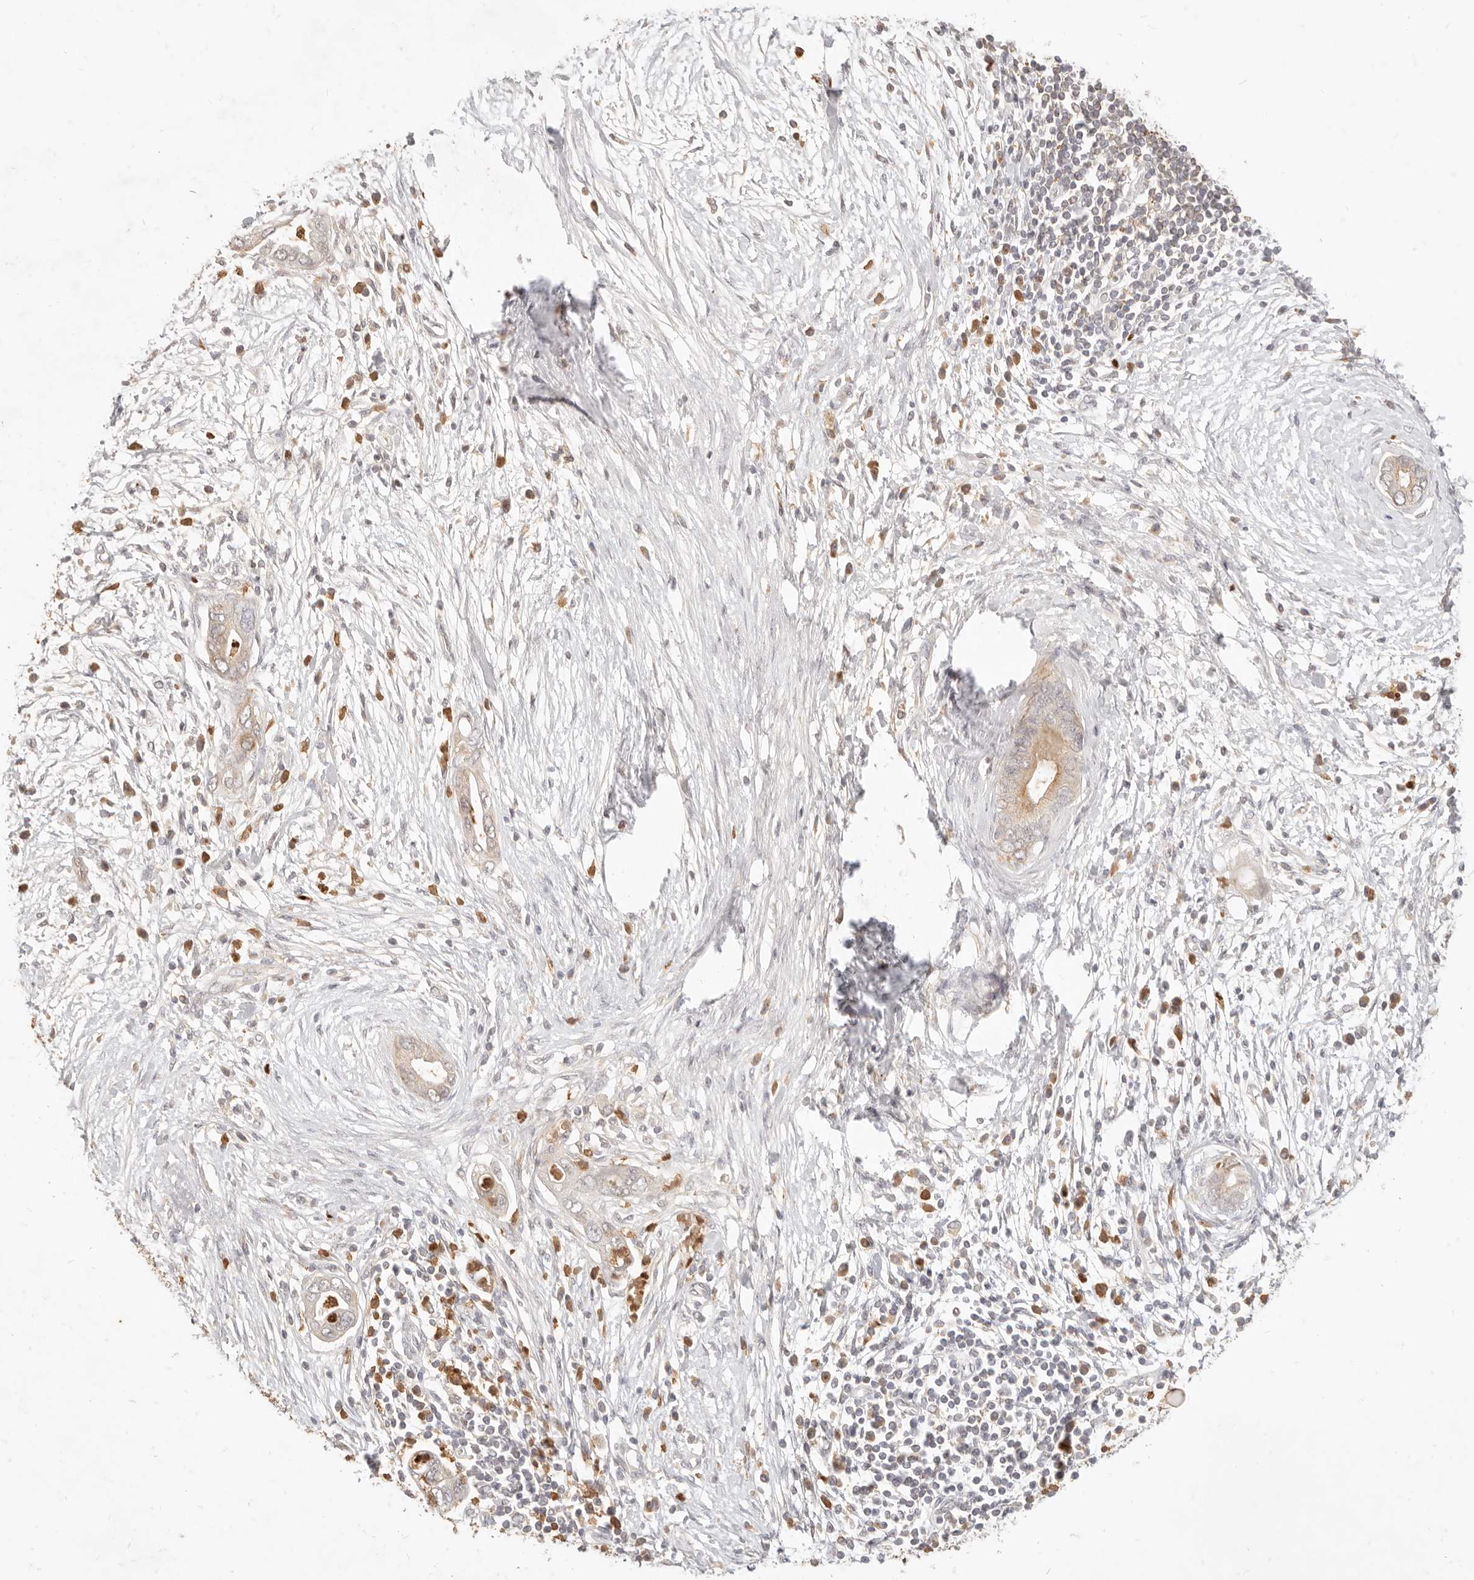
{"staining": {"intensity": "weak", "quantity": "25%-75%", "location": "cytoplasmic/membranous"}, "tissue": "pancreatic cancer", "cell_type": "Tumor cells", "image_type": "cancer", "snomed": [{"axis": "morphology", "description": "Adenocarcinoma, NOS"}, {"axis": "topography", "description": "Pancreas"}], "caption": "A brown stain labels weak cytoplasmic/membranous positivity of a protein in human pancreatic adenocarcinoma tumor cells. (DAB = brown stain, brightfield microscopy at high magnification).", "gene": "TMTC2", "patient": {"sex": "male", "age": 75}}